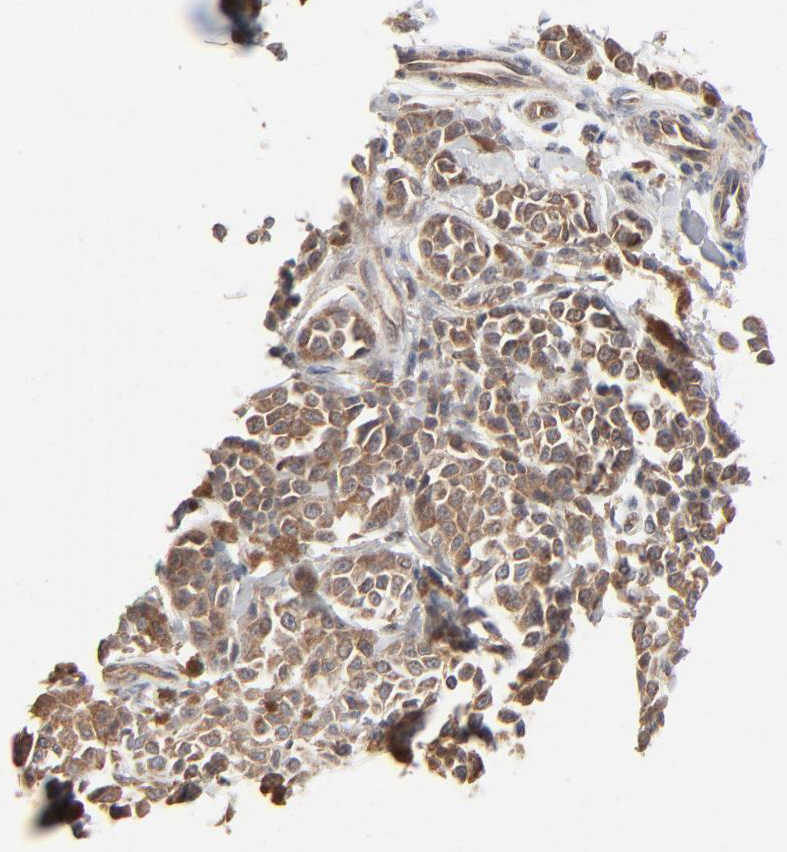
{"staining": {"intensity": "moderate", "quantity": ">75%", "location": "cytoplasmic/membranous"}, "tissue": "melanoma", "cell_type": "Tumor cells", "image_type": "cancer", "snomed": [{"axis": "morphology", "description": "Malignant melanoma, NOS"}, {"axis": "topography", "description": "Skin"}], "caption": "Approximately >75% of tumor cells in human melanoma show moderate cytoplasmic/membranous protein staining as visualized by brown immunohistochemical staining.", "gene": "ABLIM3", "patient": {"sex": "female", "age": 38}}